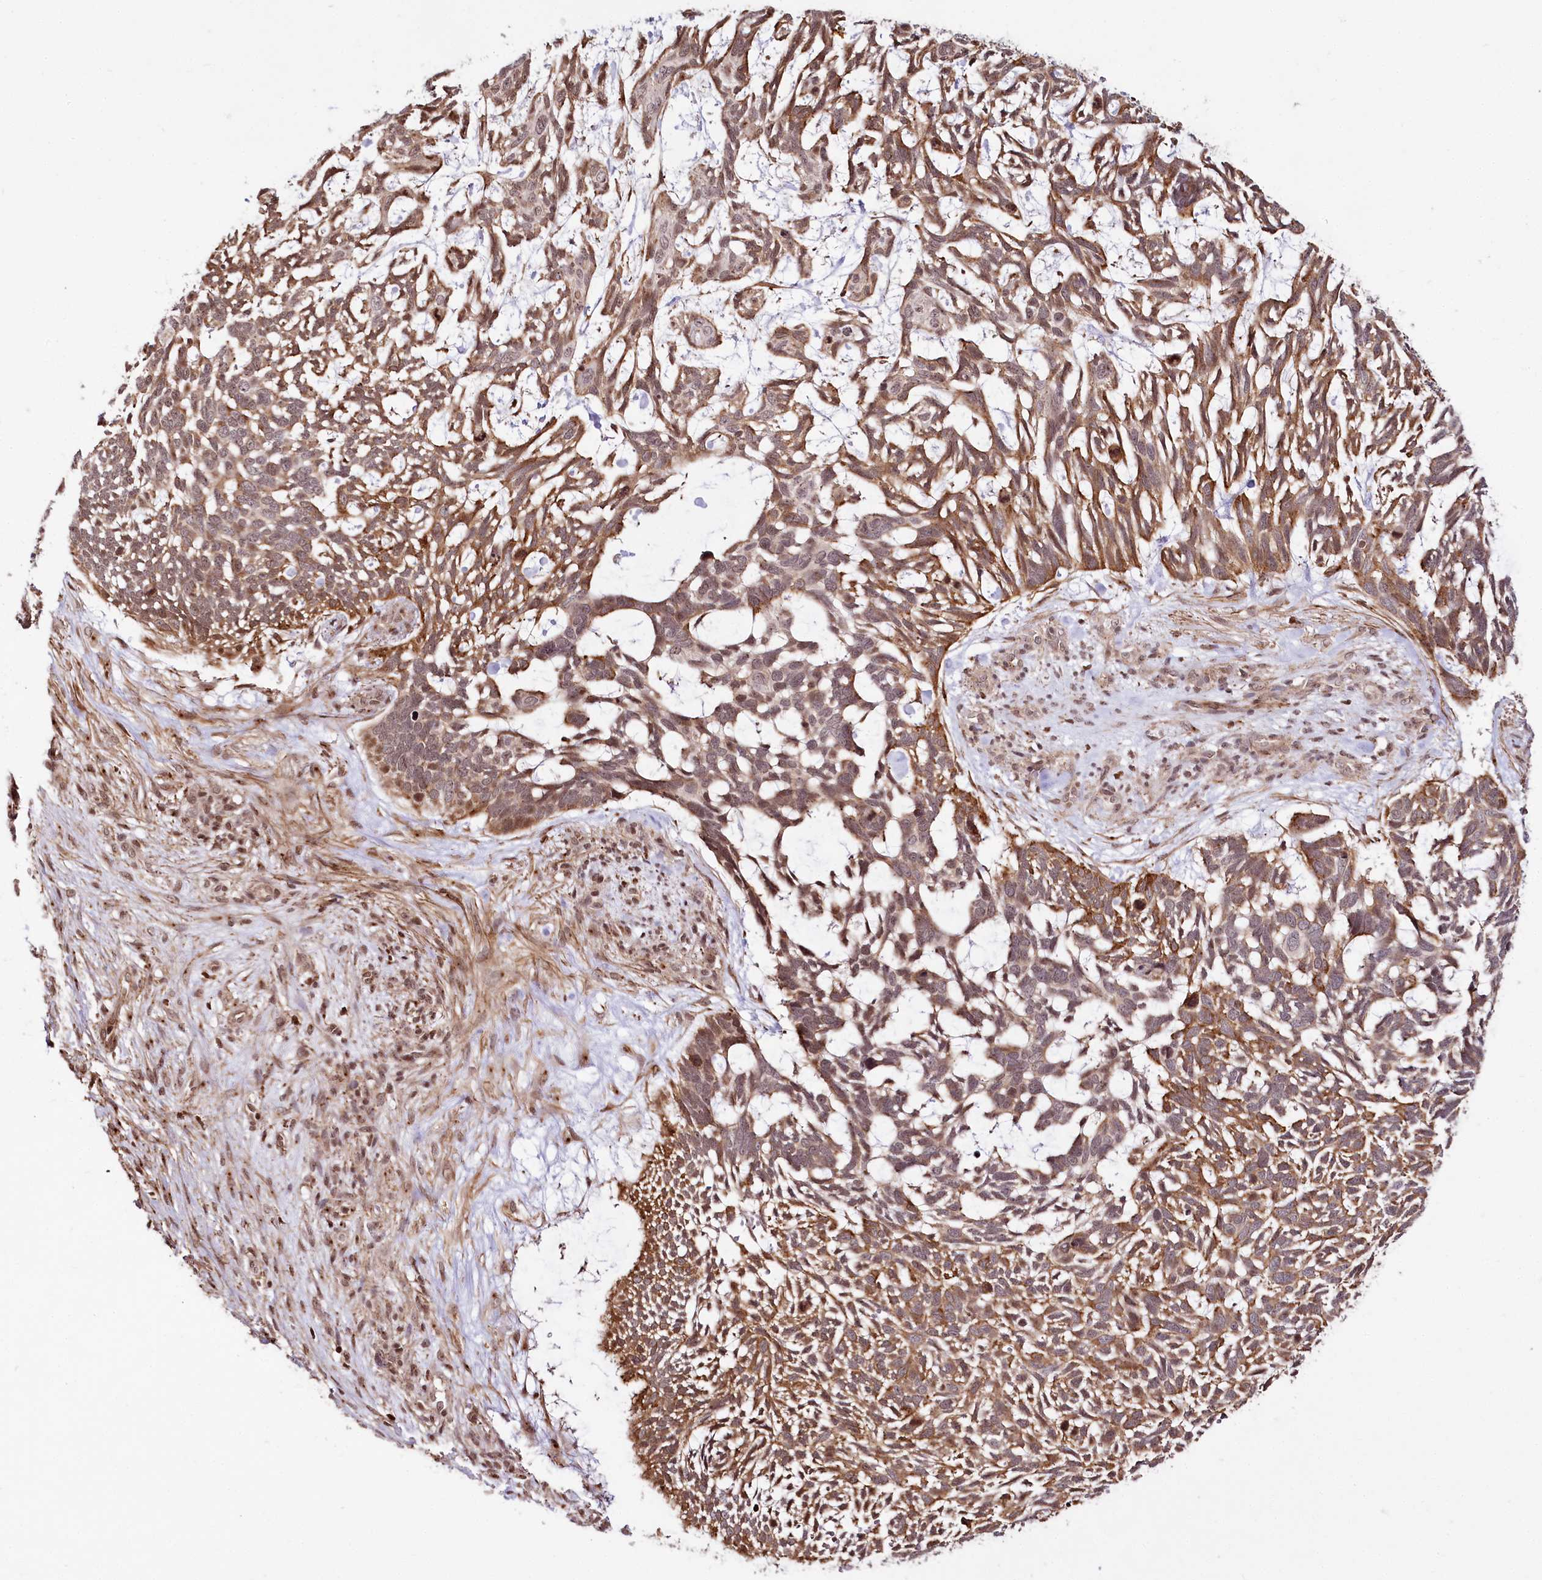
{"staining": {"intensity": "moderate", "quantity": ">75%", "location": "cytoplasmic/membranous,nuclear"}, "tissue": "skin cancer", "cell_type": "Tumor cells", "image_type": "cancer", "snomed": [{"axis": "morphology", "description": "Basal cell carcinoma"}, {"axis": "topography", "description": "Skin"}], "caption": "An image showing moderate cytoplasmic/membranous and nuclear expression in about >75% of tumor cells in skin cancer (basal cell carcinoma), as visualized by brown immunohistochemical staining.", "gene": "HOXC8", "patient": {"sex": "male", "age": 88}}